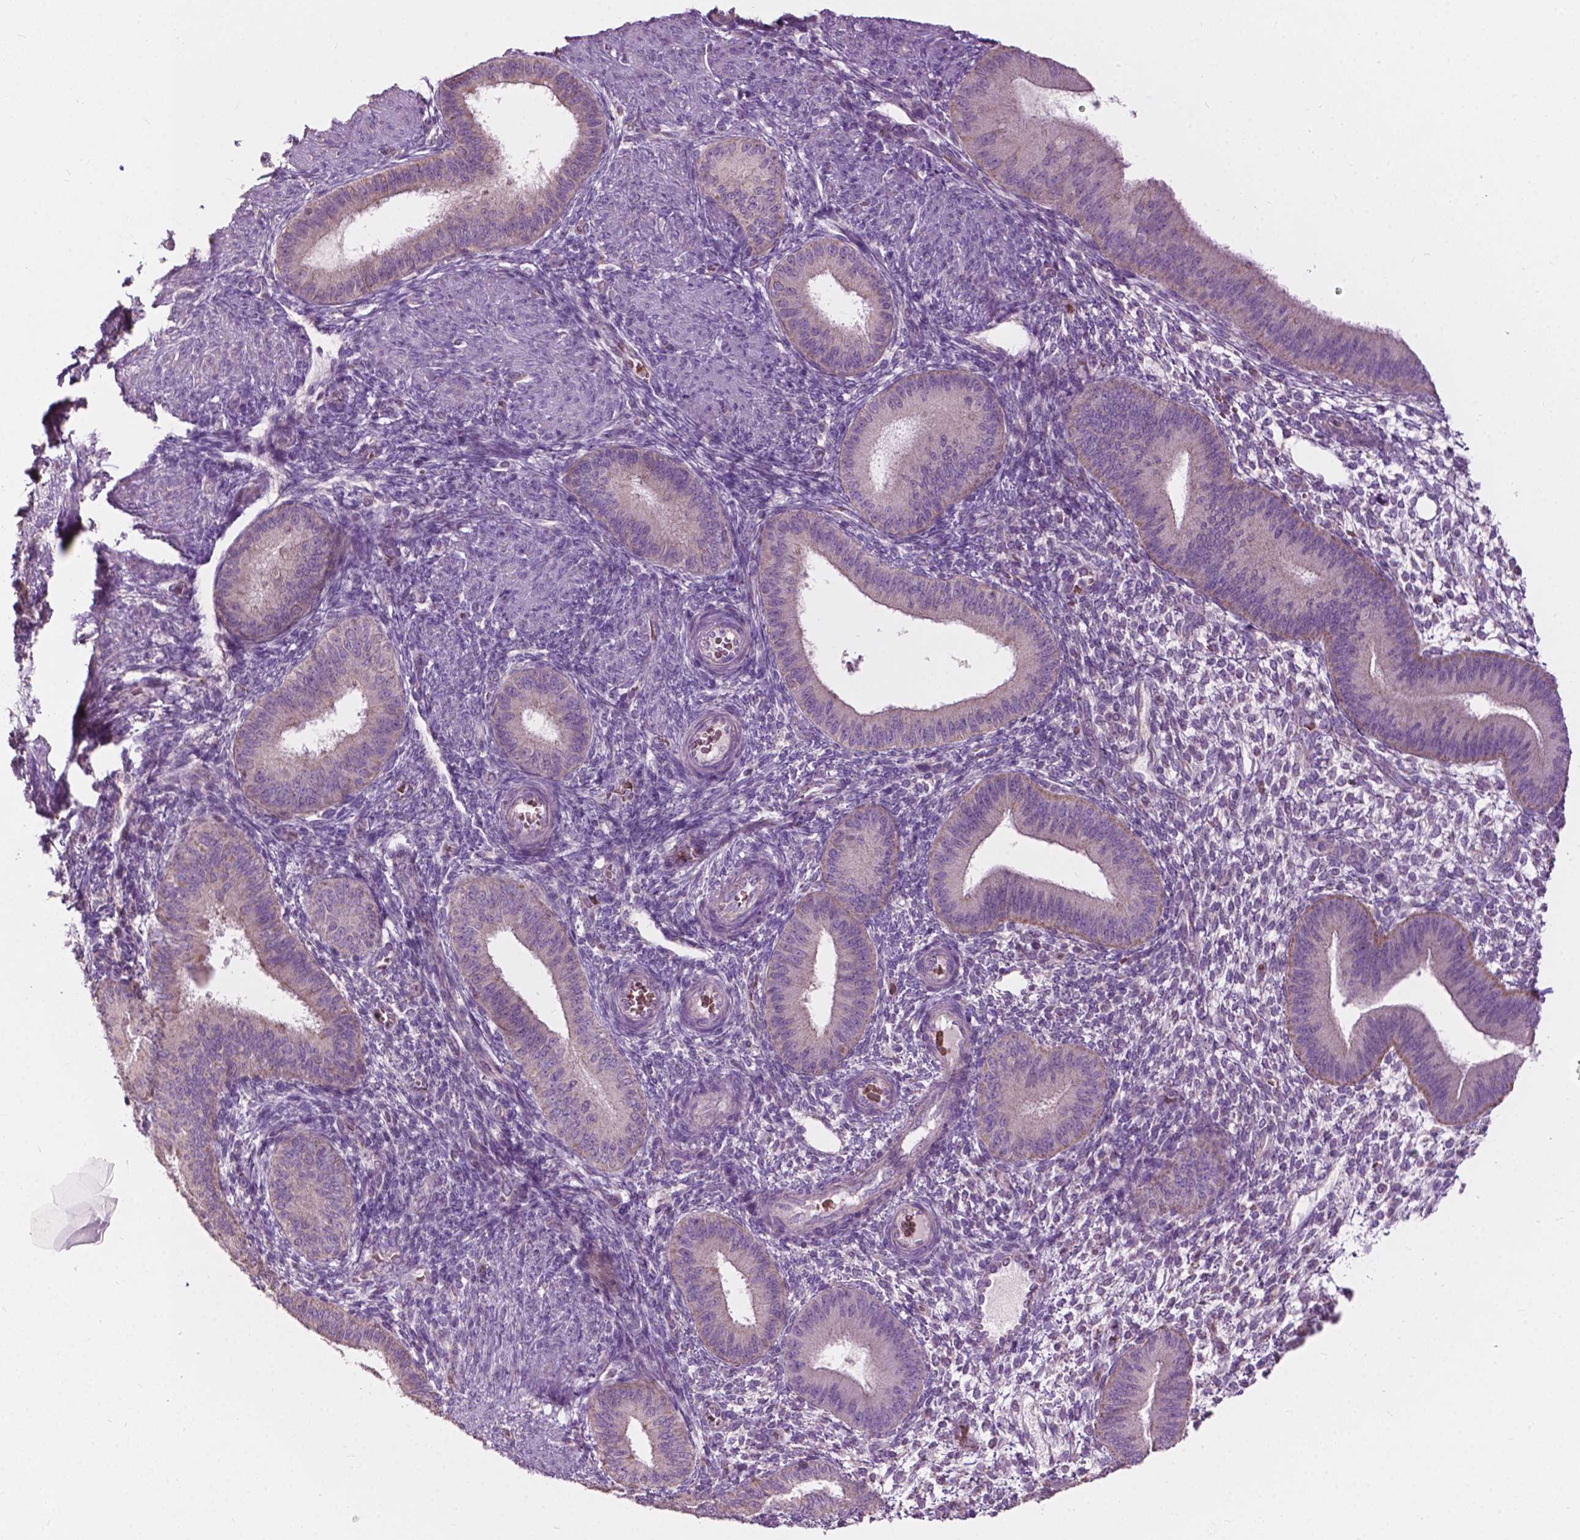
{"staining": {"intensity": "negative", "quantity": "none", "location": "none"}, "tissue": "endometrium", "cell_type": "Cells in endometrial stroma", "image_type": "normal", "snomed": [{"axis": "morphology", "description": "Normal tissue, NOS"}, {"axis": "topography", "description": "Endometrium"}], "caption": "IHC micrograph of unremarkable human endometrium stained for a protein (brown), which reveals no expression in cells in endometrial stroma.", "gene": "NDUFS1", "patient": {"sex": "female", "age": 39}}